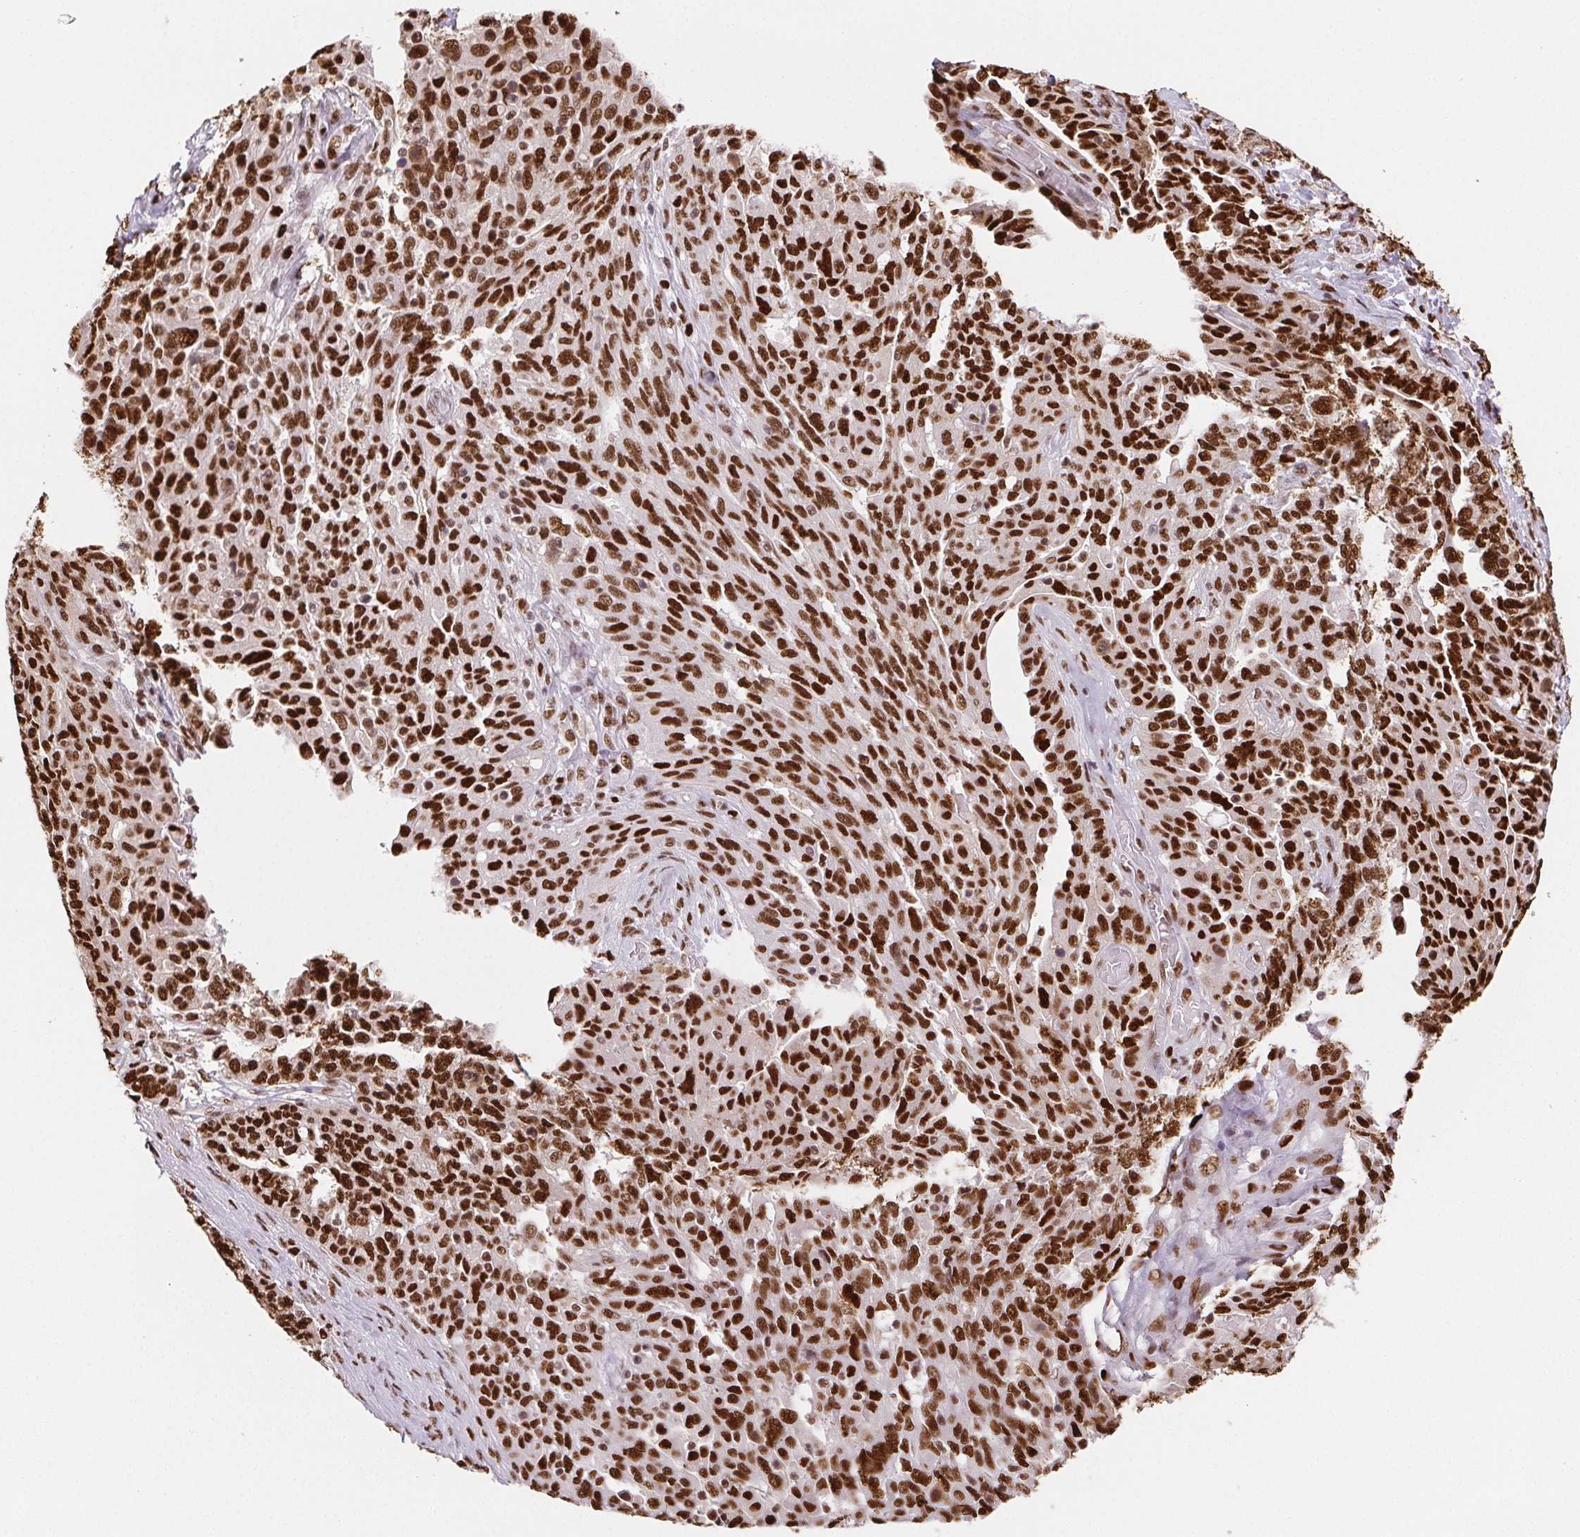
{"staining": {"intensity": "strong", "quantity": ">75%", "location": "nuclear"}, "tissue": "ovarian cancer", "cell_type": "Tumor cells", "image_type": "cancer", "snomed": [{"axis": "morphology", "description": "Cystadenocarcinoma, serous, NOS"}, {"axis": "topography", "description": "Ovary"}], "caption": "Immunohistochemistry (IHC) photomicrograph of ovarian cancer stained for a protein (brown), which shows high levels of strong nuclear expression in approximately >75% of tumor cells.", "gene": "SET", "patient": {"sex": "female", "age": 67}}